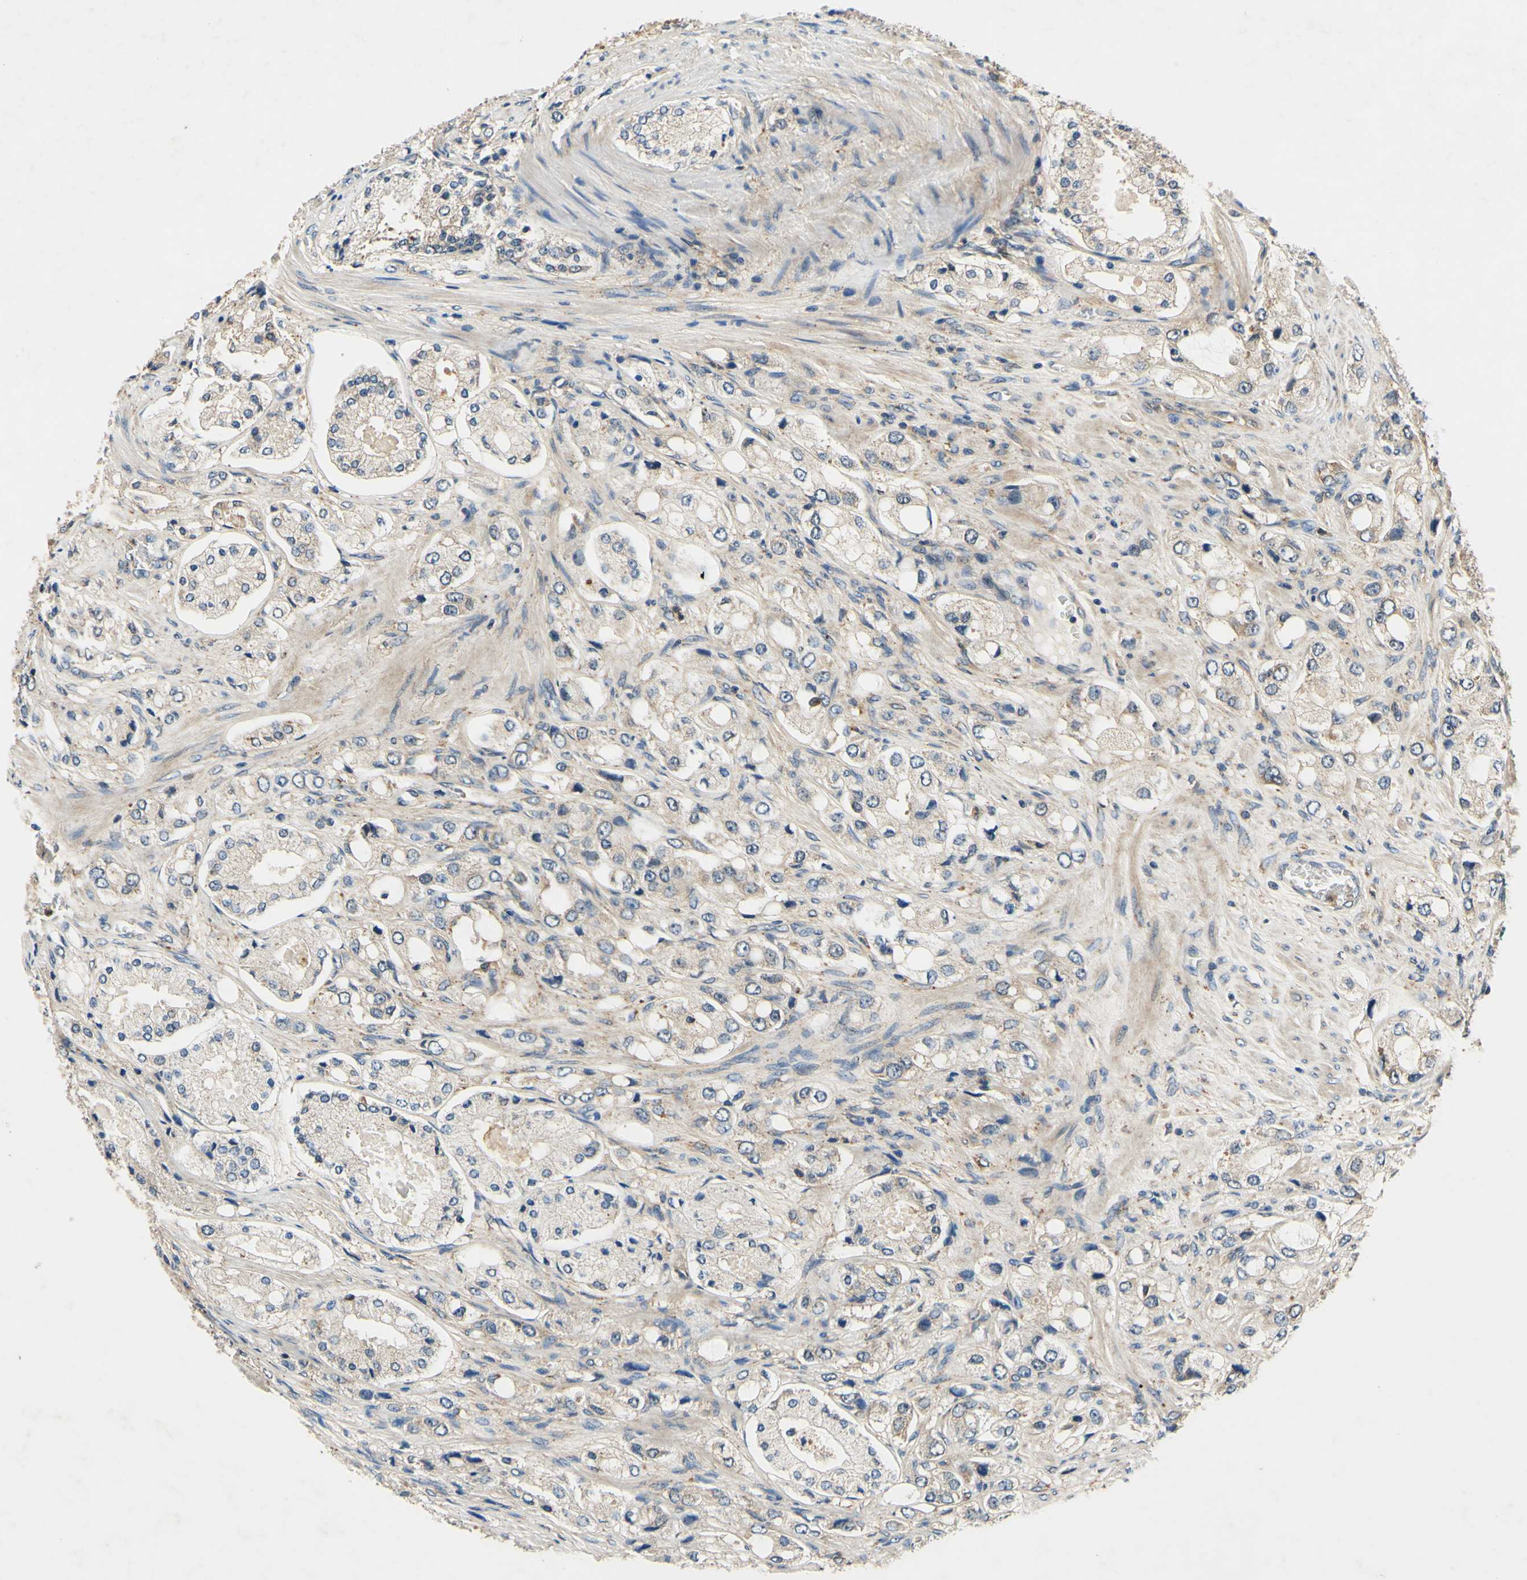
{"staining": {"intensity": "weak", "quantity": "25%-75%", "location": "cytoplasmic/membranous"}, "tissue": "prostate cancer", "cell_type": "Tumor cells", "image_type": "cancer", "snomed": [{"axis": "morphology", "description": "Adenocarcinoma, High grade"}, {"axis": "topography", "description": "Prostate"}], "caption": "Prostate cancer stained for a protein (brown) displays weak cytoplasmic/membranous positive positivity in about 25%-75% of tumor cells.", "gene": "PLA2G4A", "patient": {"sex": "male", "age": 65}}